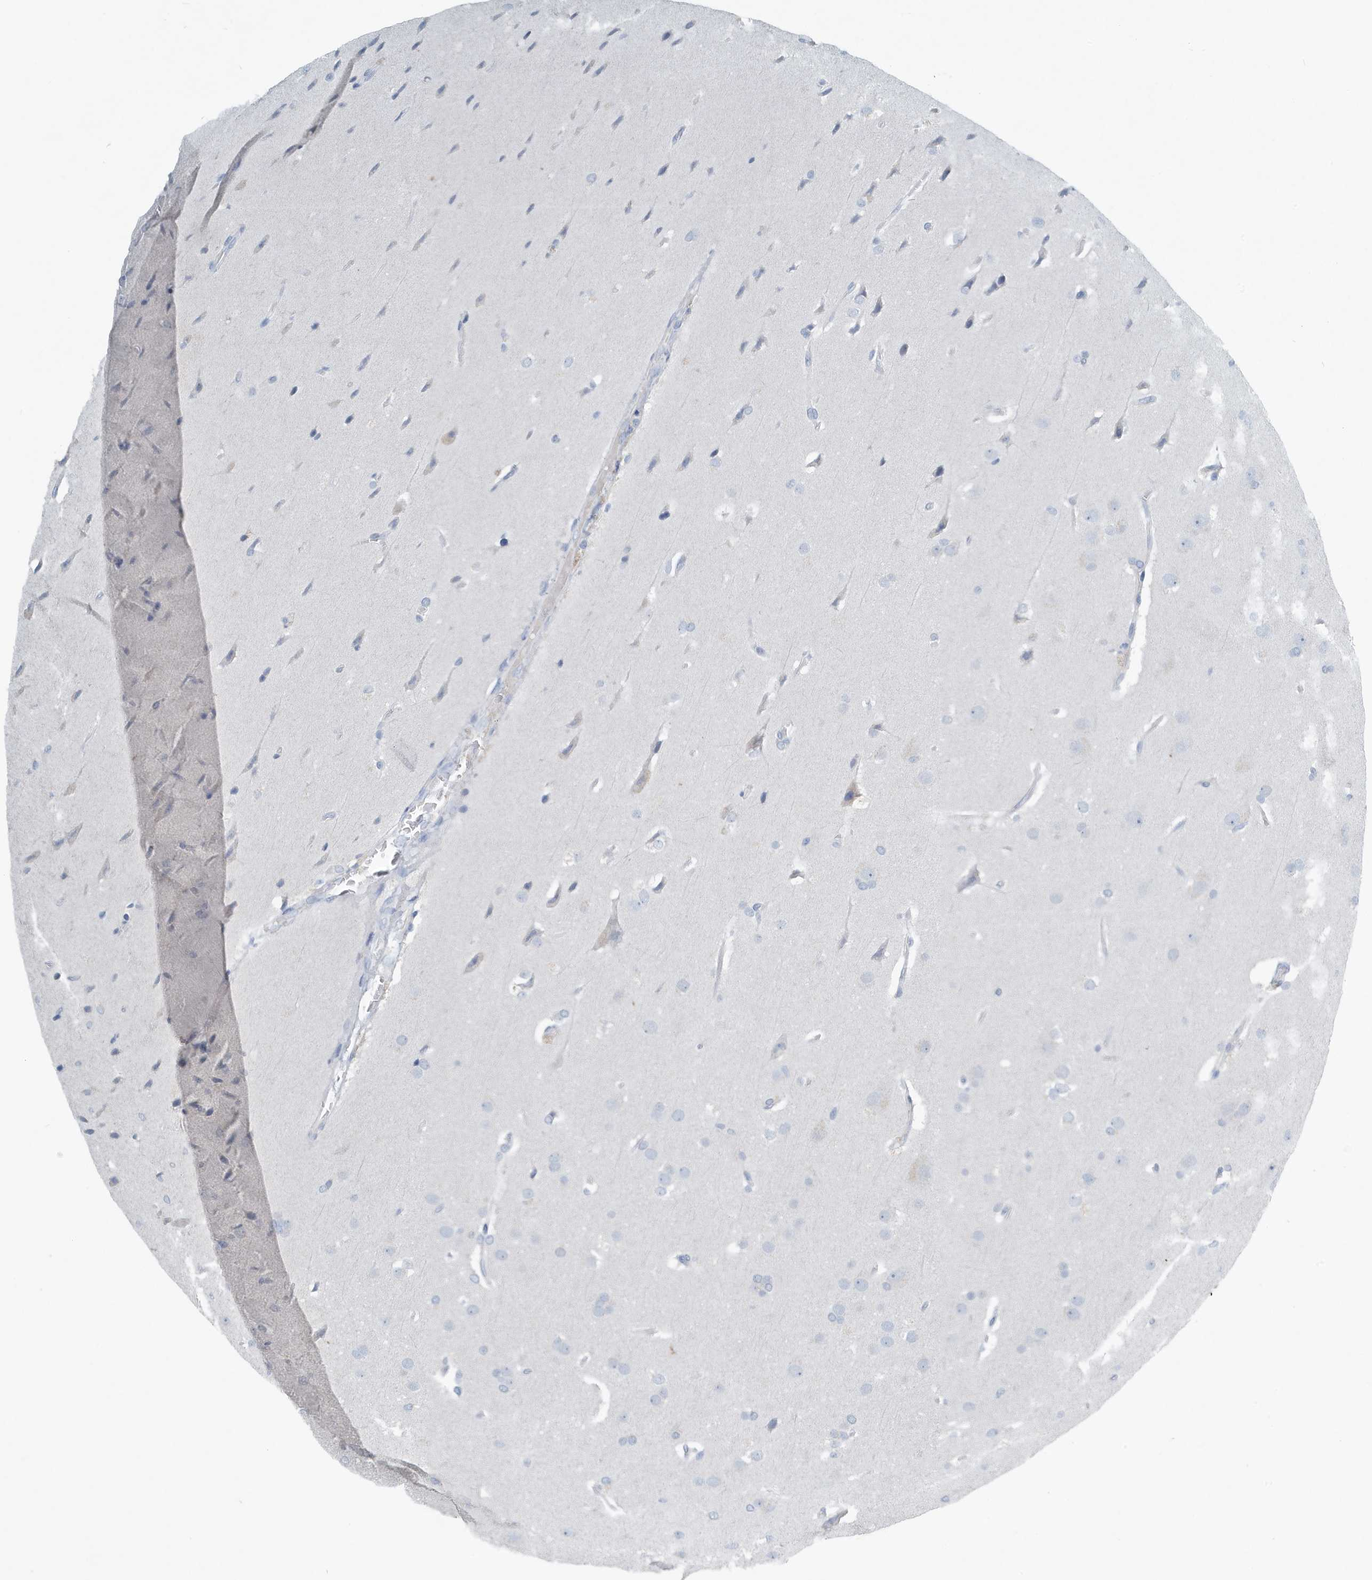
{"staining": {"intensity": "negative", "quantity": "none", "location": "none"}, "tissue": "glioma", "cell_type": "Tumor cells", "image_type": "cancer", "snomed": [{"axis": "morphology", "description": "Glioma, malignant, Low grade"}, {"axis": "topography", "description": "Brain"}], "caption": "Malignant glioma (low-grade) stained for a protein using immunohistochemistry (IHC) shows no staining tumor cells.", "gene": "UGT2B4", "patient": {"sex": "female", "age": 37}}